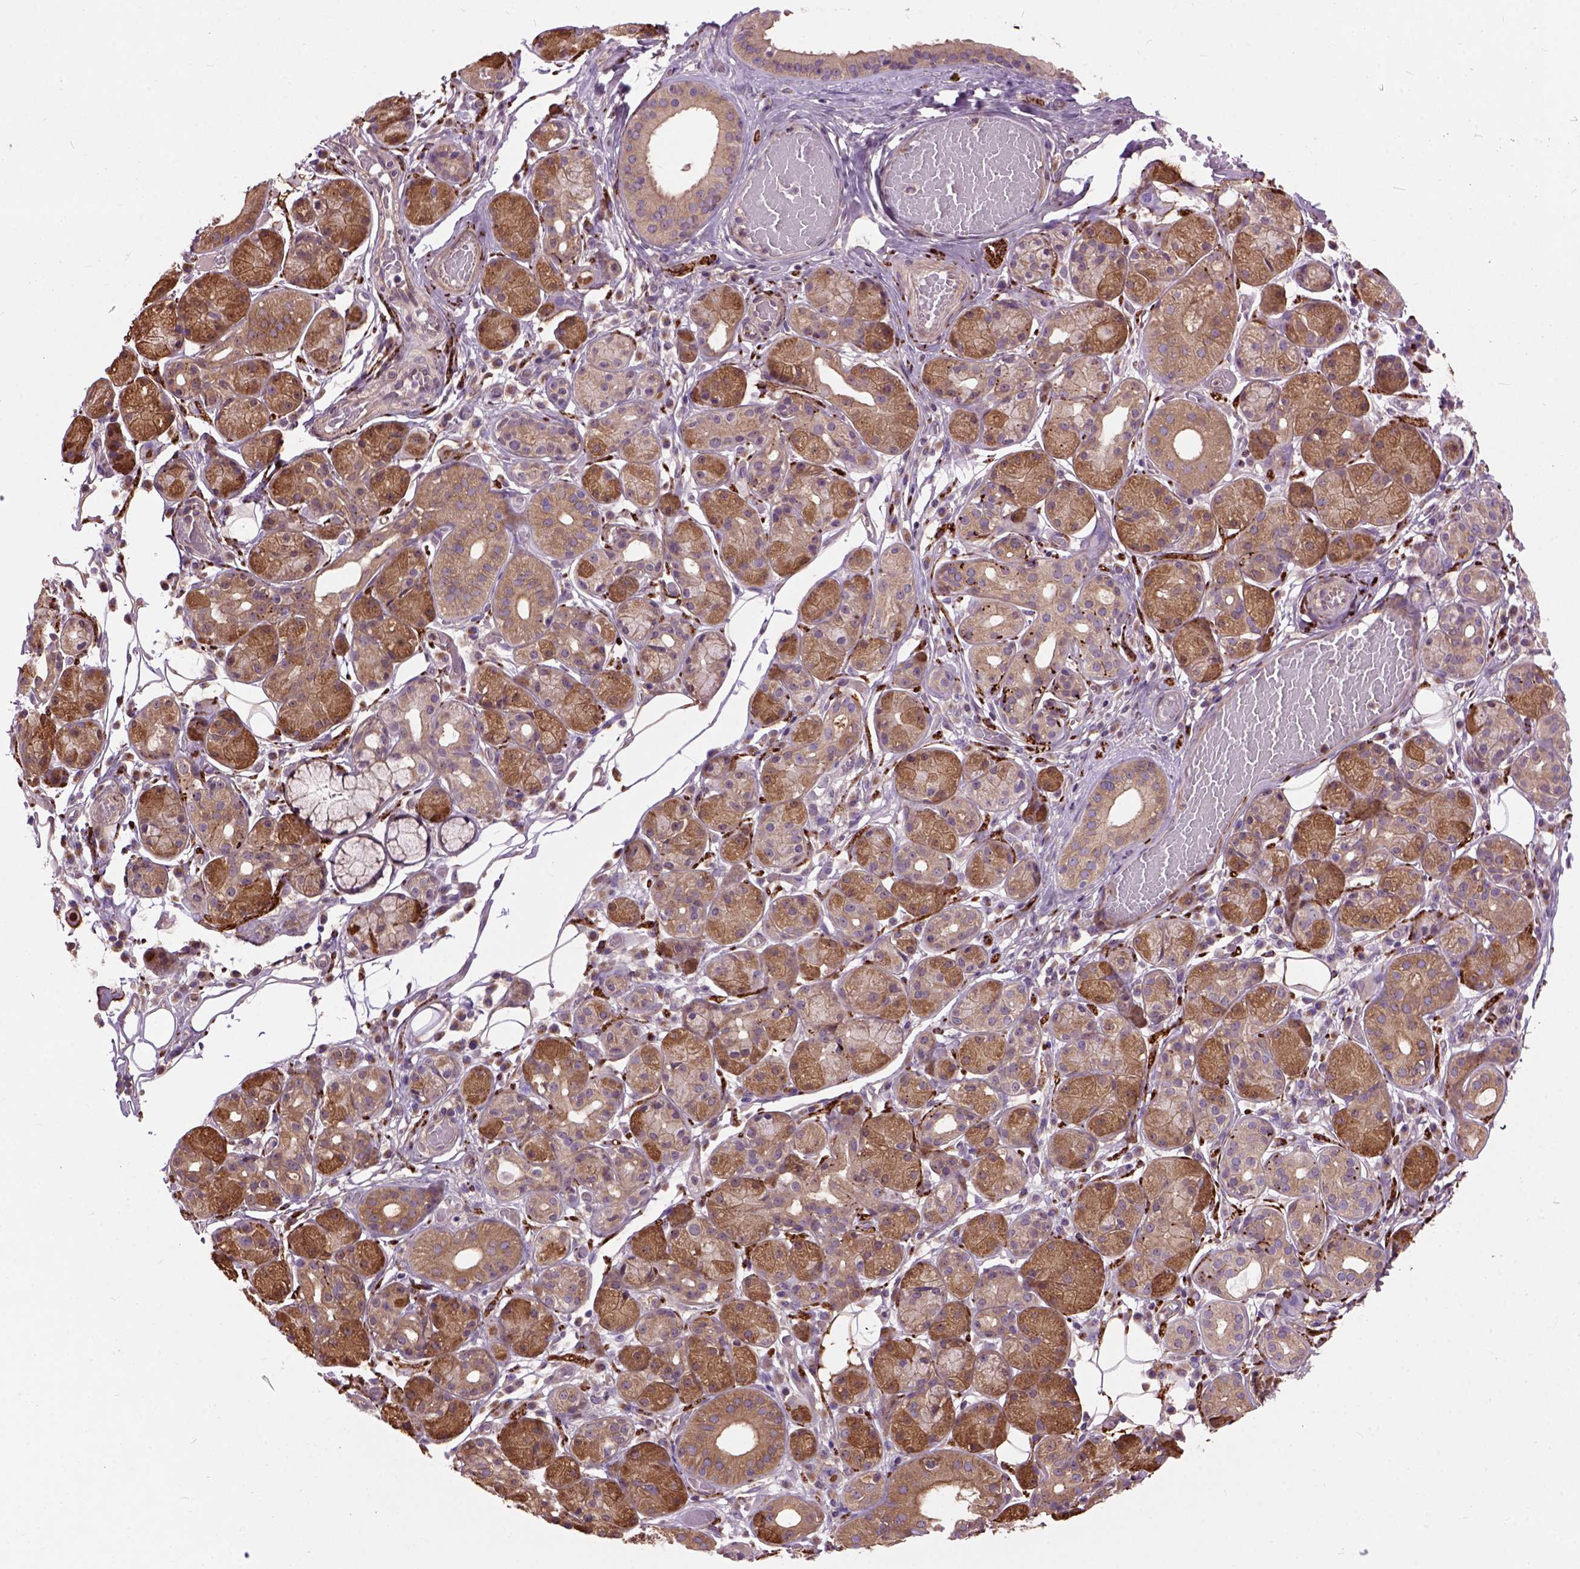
{"staining": {"intensity": "moderate", "quantity": ">75%", "location": "cytoplasmic/membranous"}, "tissue": "salivary gland", "cell_type": "Glandular cells", "image_type": "normal", "snomed": [{"axis": "morphology", "description": "Normal tissue, NOS"}, {"axis": "topography", "description": "Salivary gland"}, {"axis": "topography", "description": "Peripheral nerve tissue"}], "caption": "Protein staining of benign salivary gland demonstrates moderate cytoplasmic/membranous expression in approximately >75% of glandular cells. The staining was performed using DAB, with brown indicating positive protein expression. Nuclei are stained blue with hematoxylin.", "gene": "MAPT", "patient": {"sex": "male", "age": 71}}